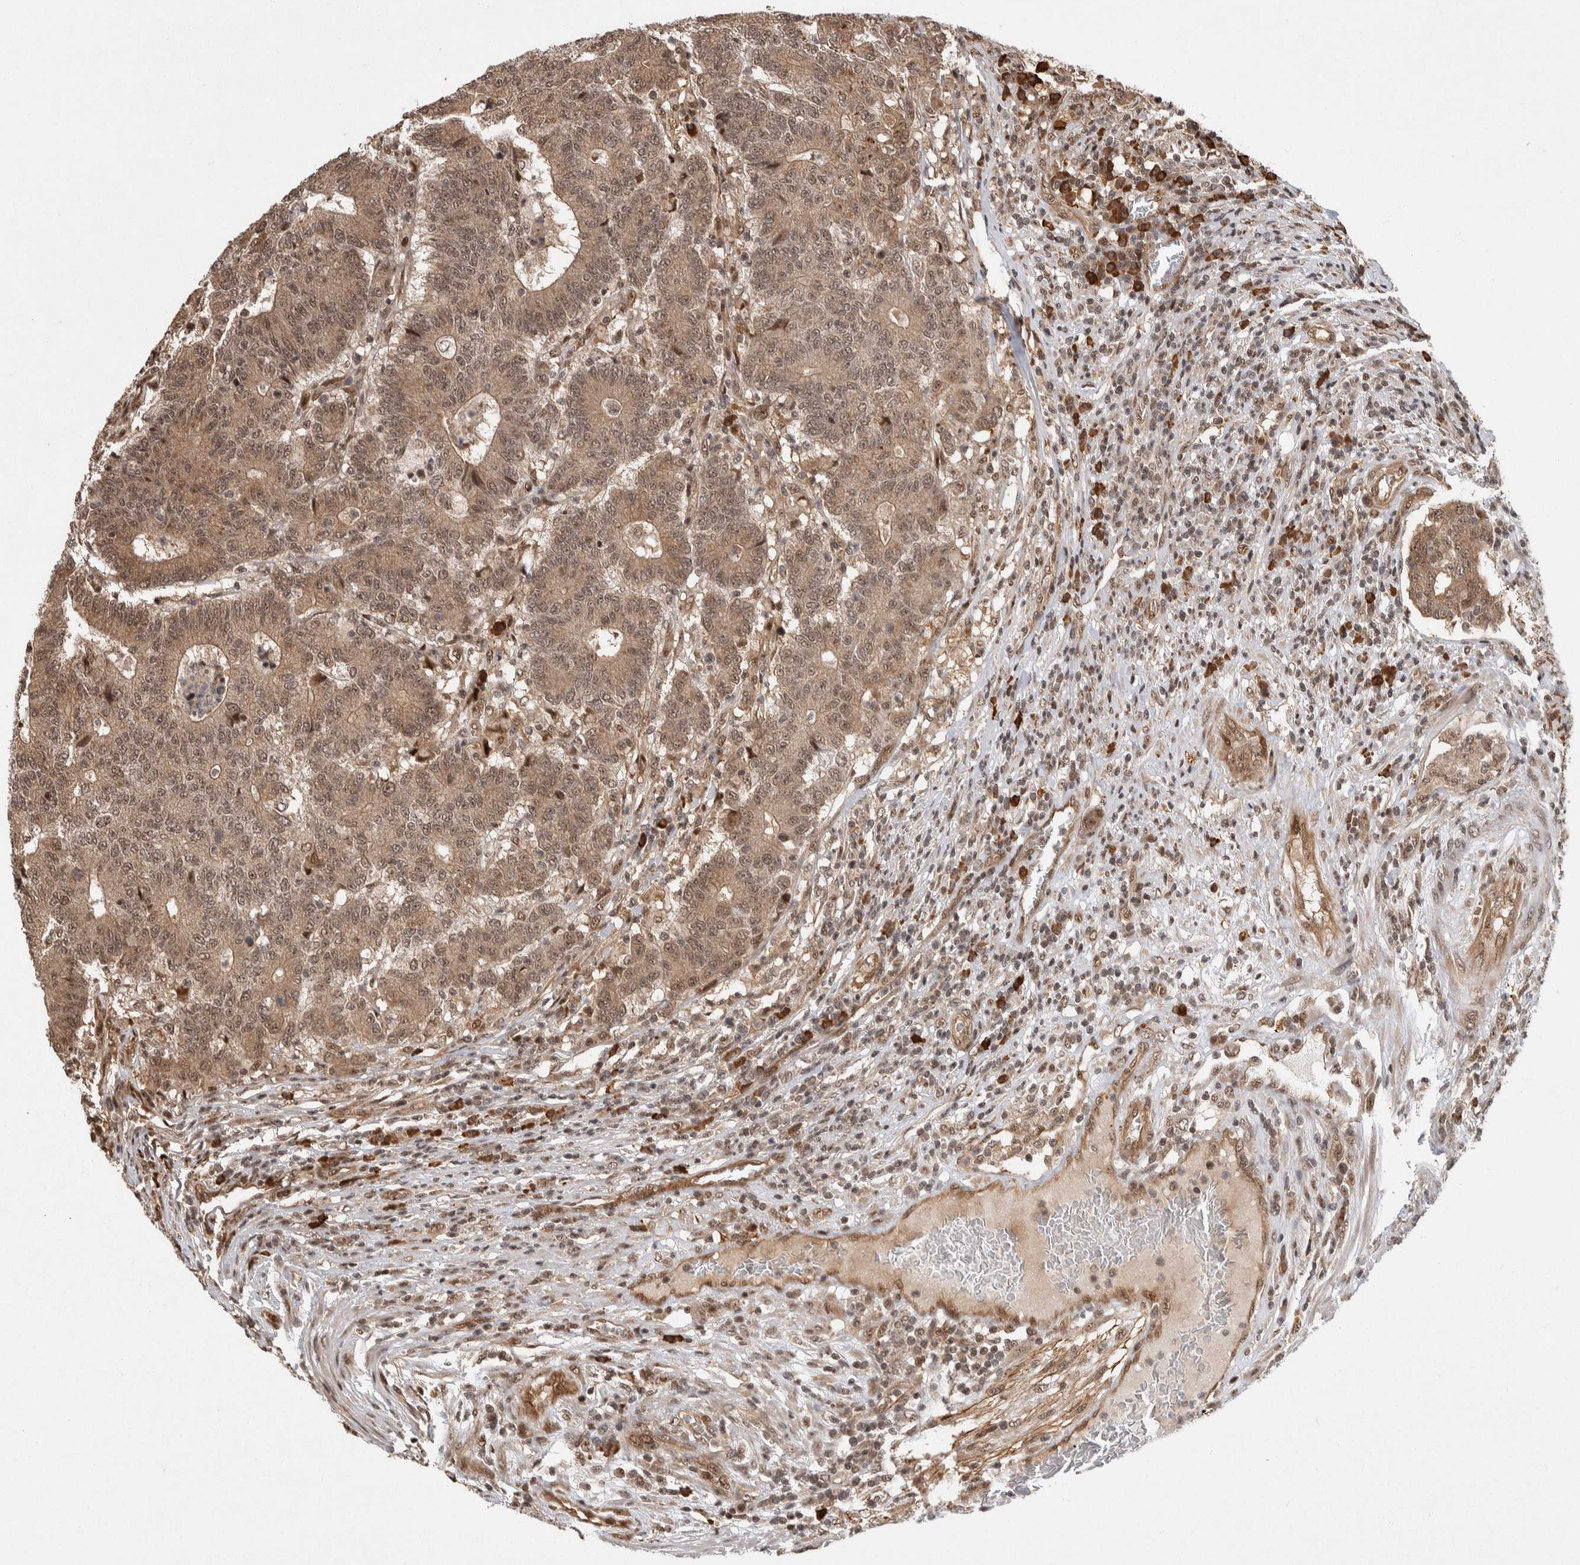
{"staining": {"intensity": "weak", "quantity": ">75%", "location": "nuclear"}, "tissue": "colorectal cancer", "cell_type": "Tumor cells", "image_type": "cancer", "snomed": [{"axis": "morphology", "description": "Normal tissue, NOS"}, {"axis": "morphology", "description": "Adenocarcinoma, NOS"}, {"axis": "topography", "description": "Colon"}], "caption": "IHC photomicrograph of neoplastic tissue: adenocarcinoma (colorectal) stained using immunohistochemistry (IHC) demonstrates low levels of weak protein expression localized specifically in the nuclear of tumor cells, appearing as a nuclear brown color.", "gene": "TOR1B", "patient": {"sex": "female", "age": 75}}